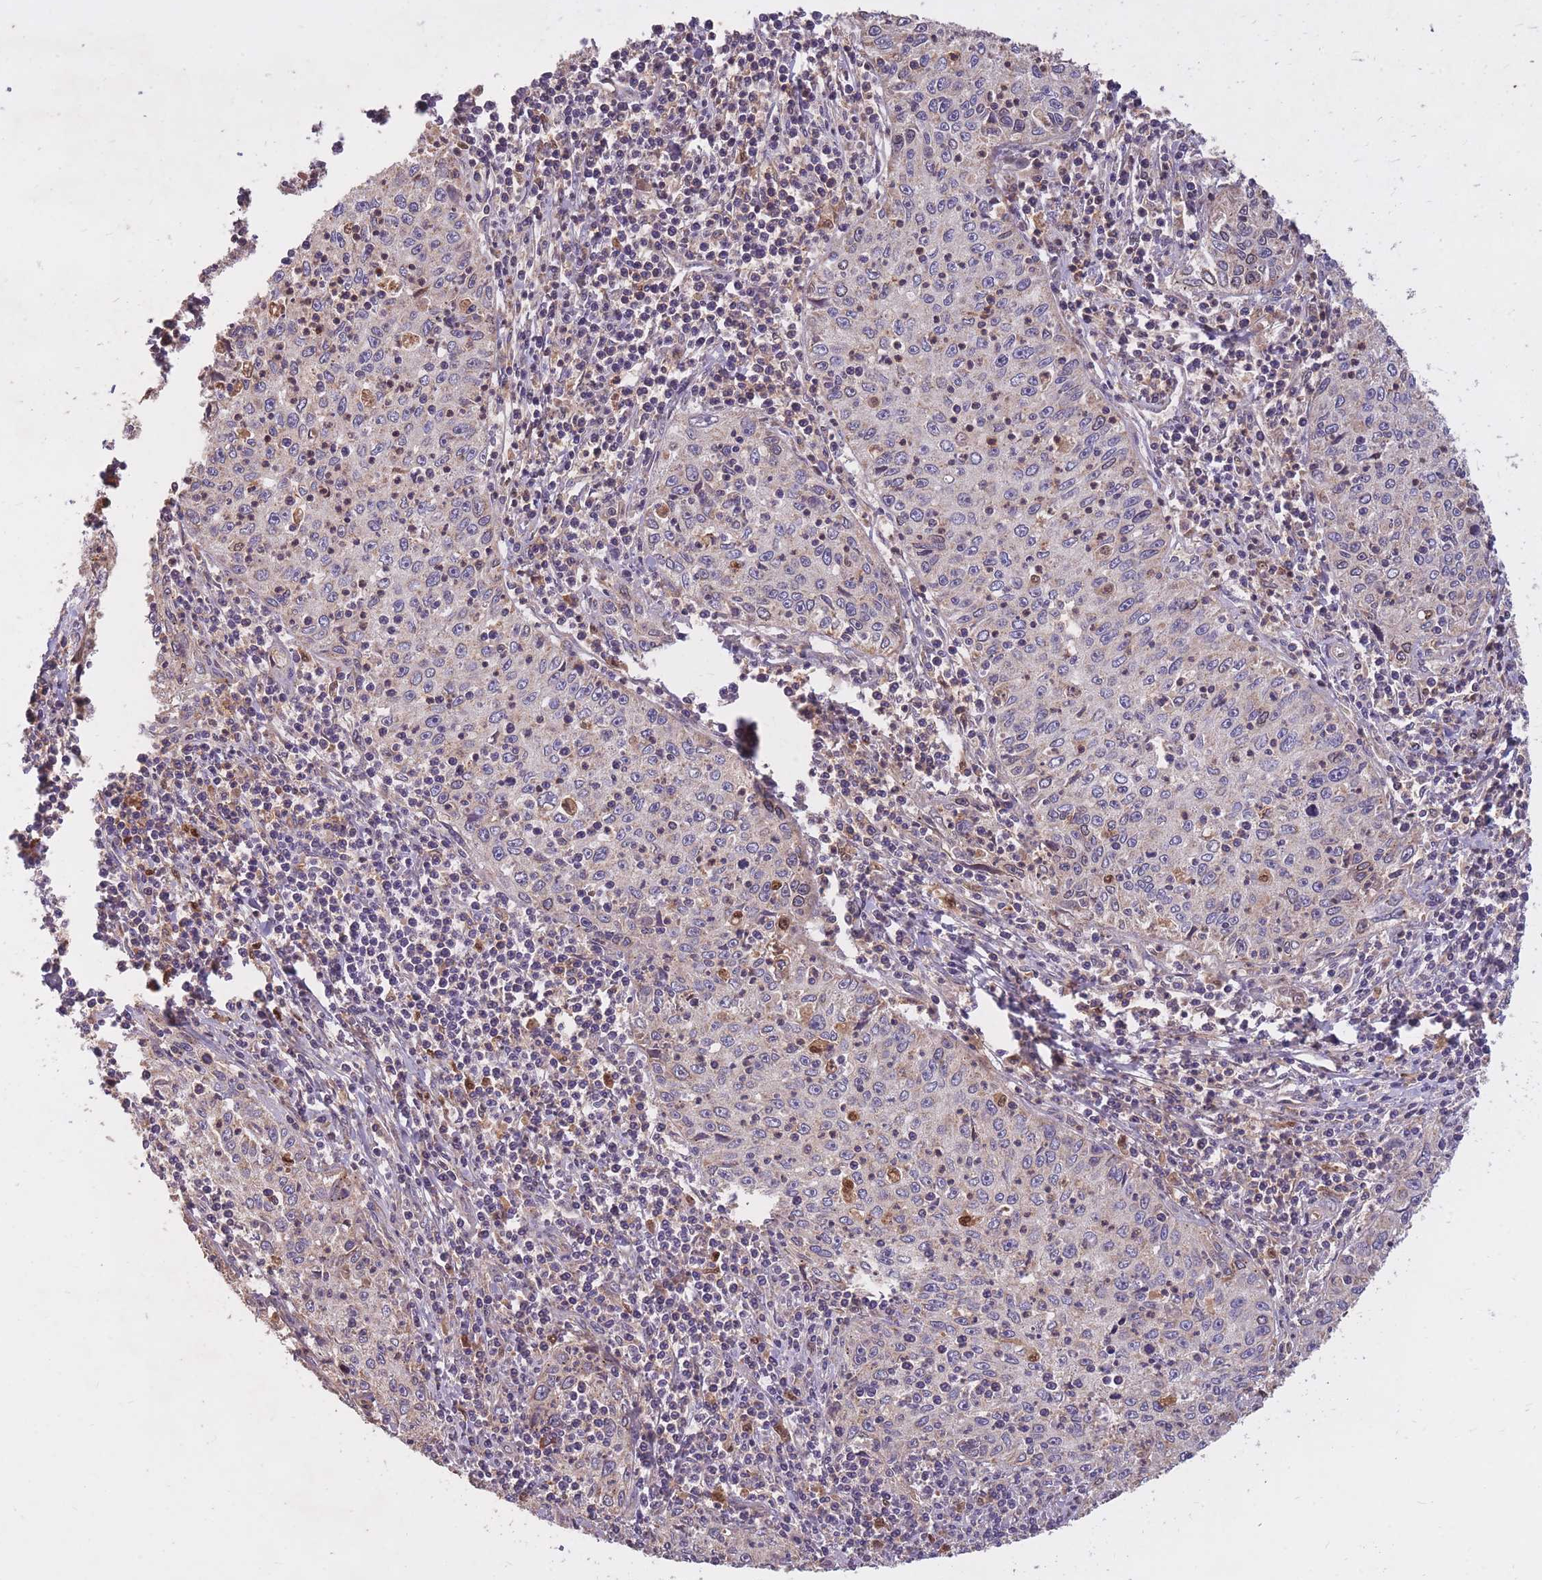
{"staining": {"intensity": "negative", "quantity": "none", "location": "none"}, "tissue": "cervical cancer", "cell_type": "Tumor cells", "image_type": "cancer", "snomed": [{"axis": "morphology", "description": "Squamous cell carcinoma, NOS"}, {"axis": "topography", "description": "Cervix"}], "caption": "DAB (3,3'-diaminobenzidine) immunohistochemical staining of human squamous cell carcinoma (cervical) exhibits no significant positivity in tumor cells.", "gene": "IGF2BP2", "patient": {"sex": "female", "age": 30}}